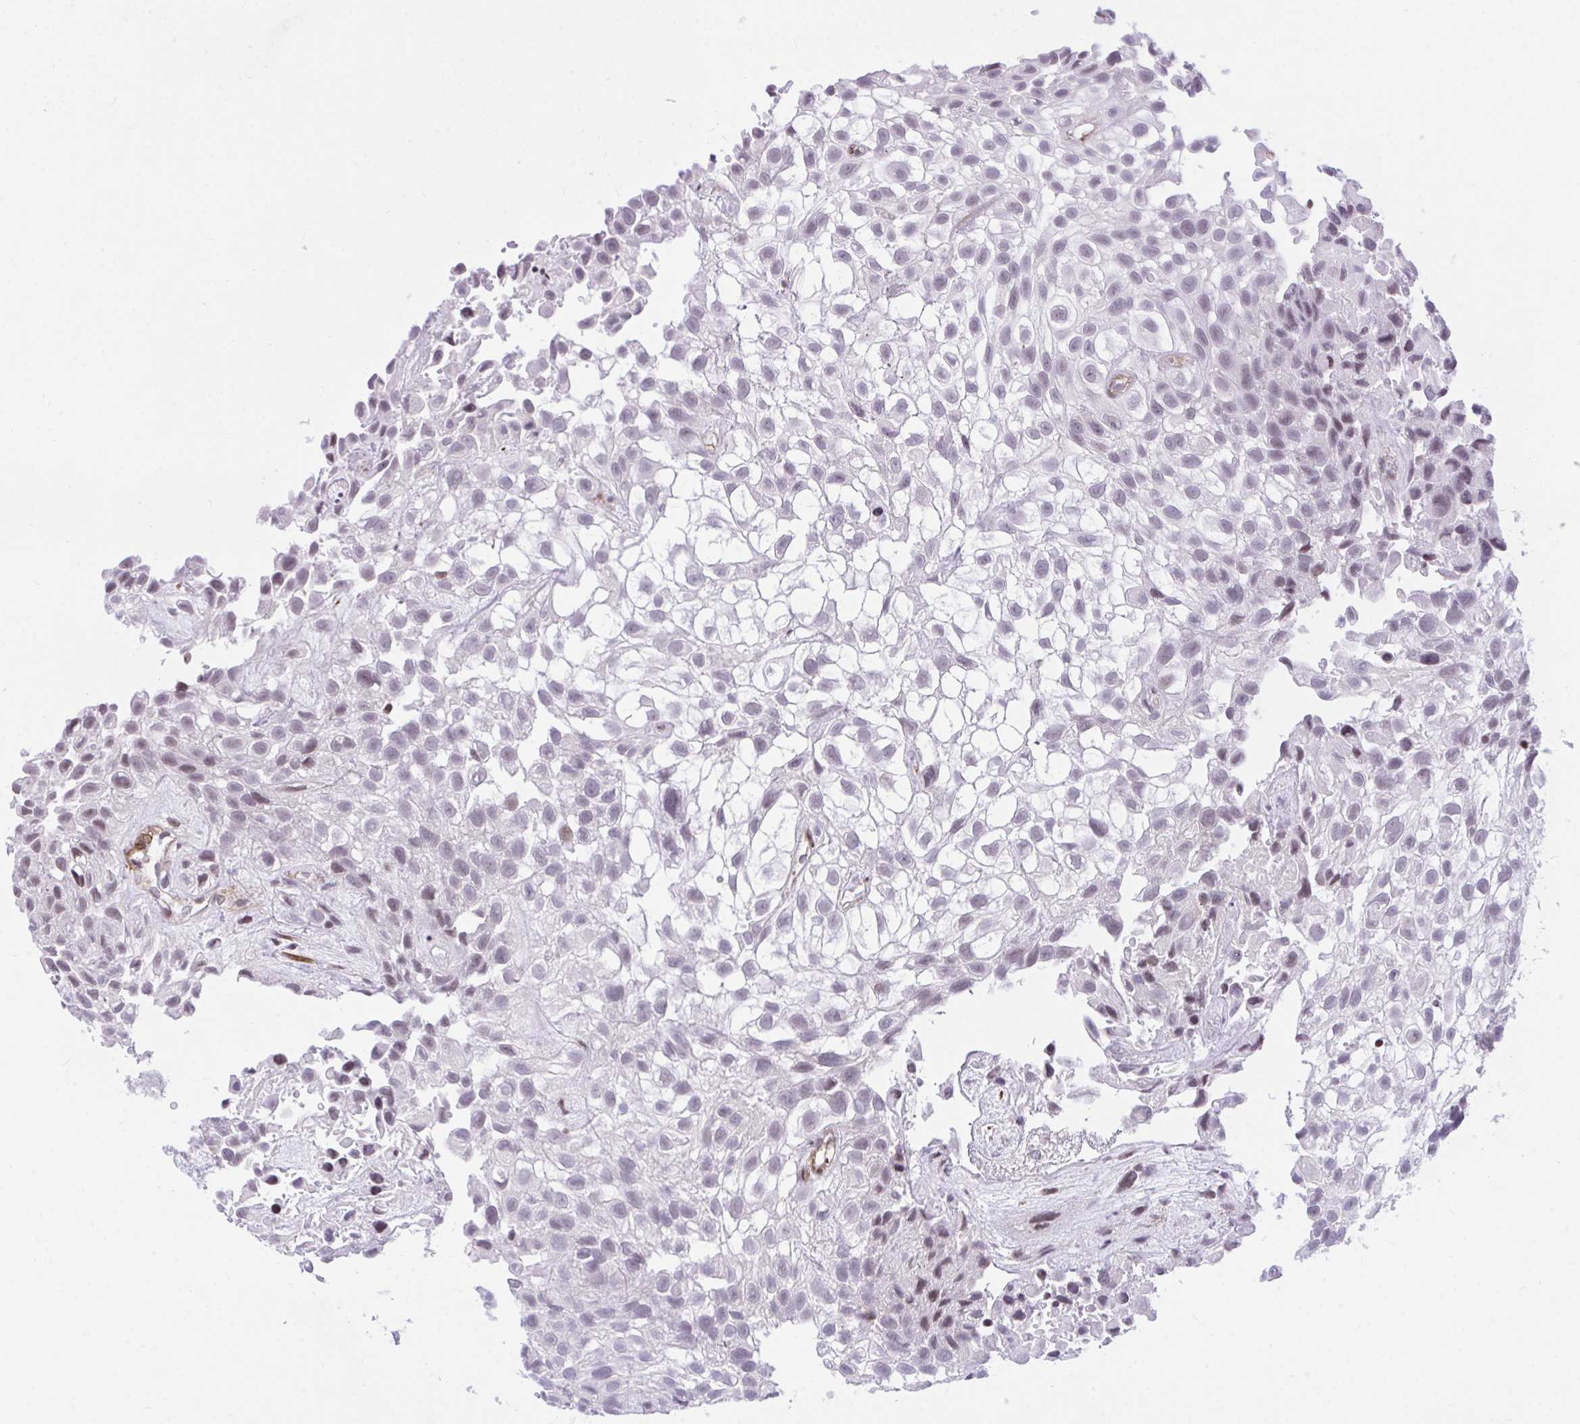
{"staining": {"intensity": "weak", "quantity": "<25%", "location": "nuclear"}, "tissue": "urothelial cancer", "cell_type": "Tumor cells", "image_type": "cancer", "snomed": [{"axis": "morphology", "description": "Urothelial carcinoma, High grade"}, {"axis": "topography", "description": "Urinary bladder"}], "caption": "Micrograph shows no protein expression in tumor cells of urothelial cancer tissue. (Stains: DAB immunohistochemistry with hematoxylin counter stain, Microscopy: brightfield microscopy at high magnification).", "gene": "KCNN4", "patient": {"sex": "male", "age": 56}}